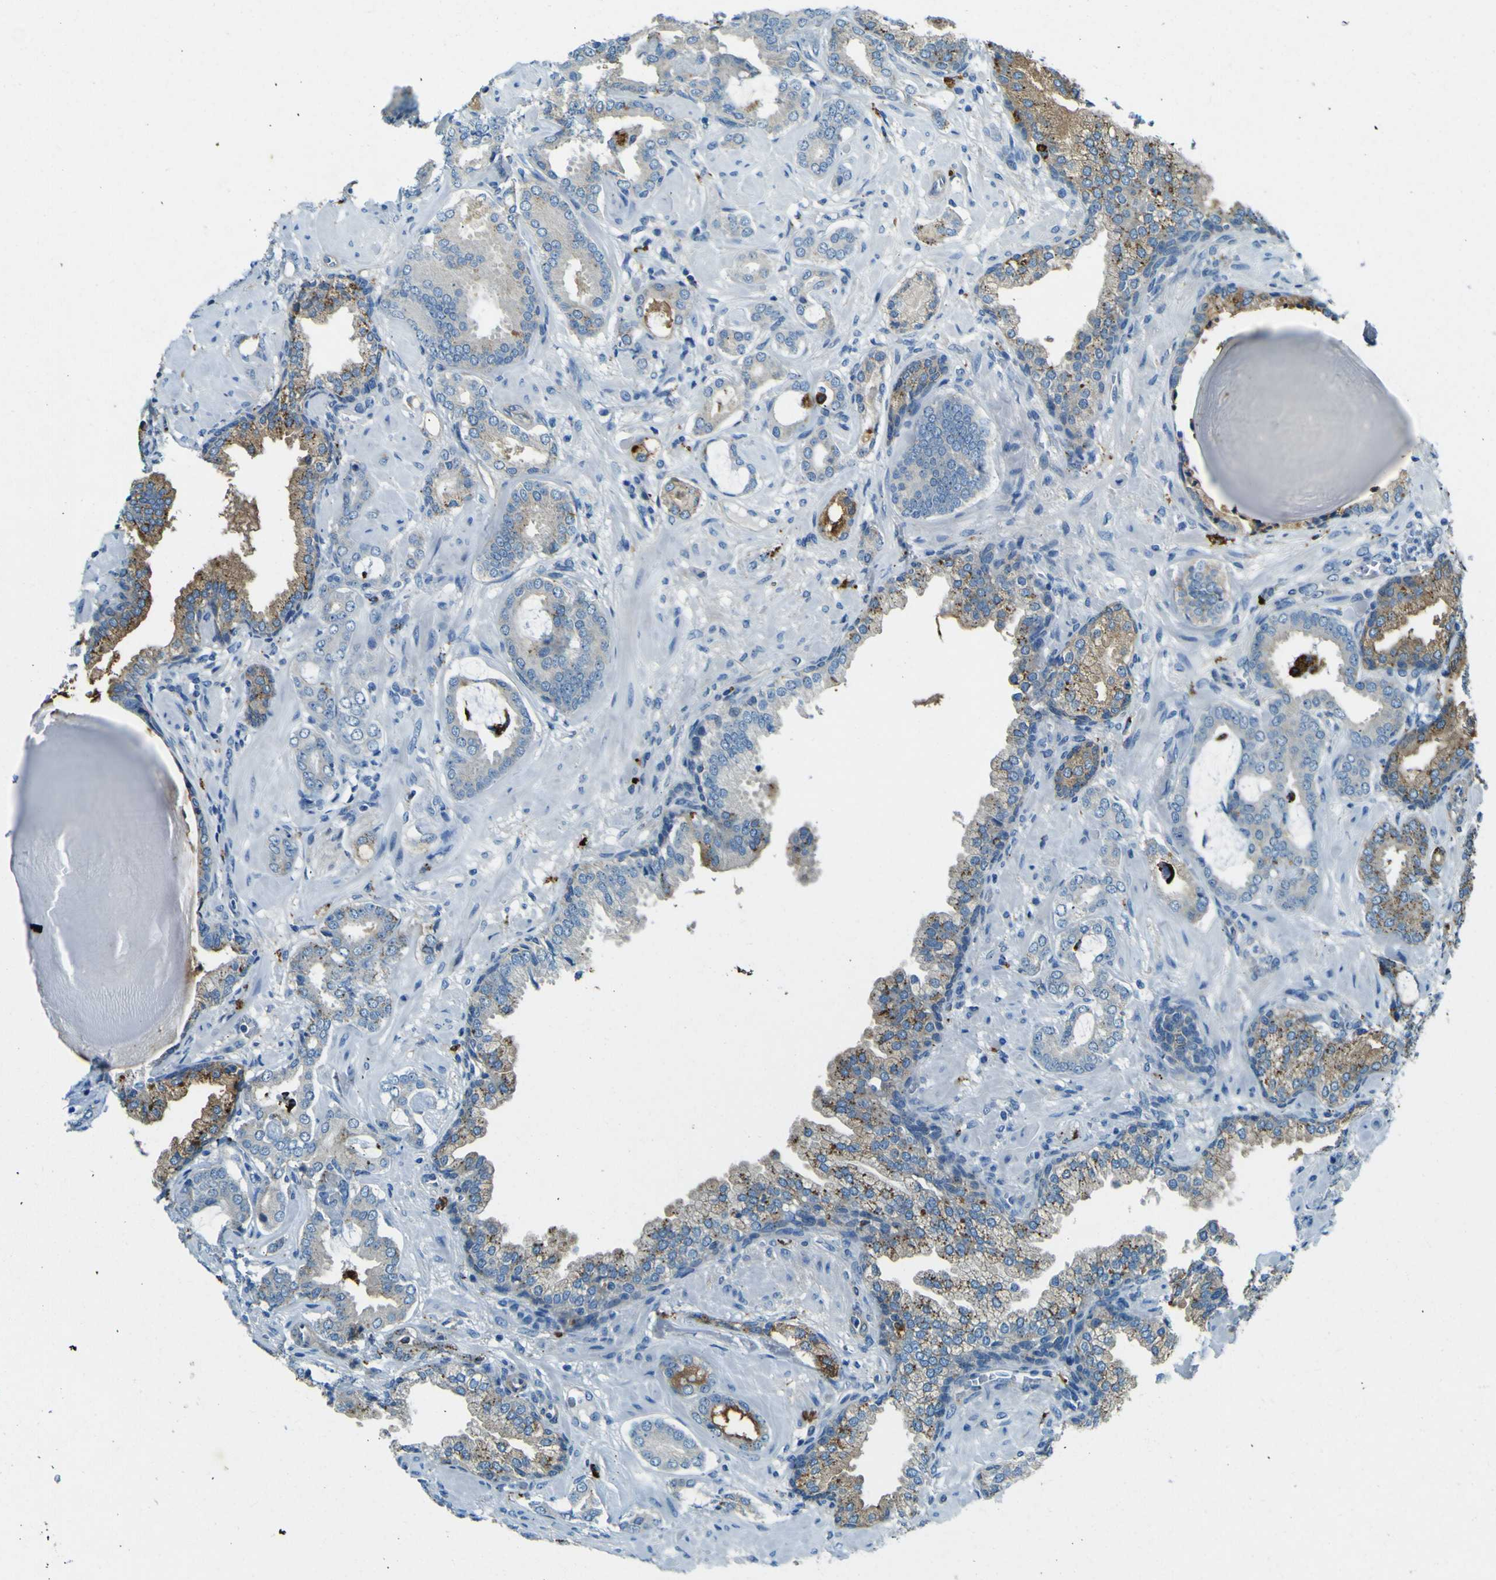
{"staining": {"intensity": "moderate", "quantity": "25%-75%", "location": "cytoplasmic/membranous"}, "tissue": "prostate cancer", "cell_type": "Tumor cells", "image_type": "cancer", "snomed": [{"axis": "morphology", "description": "Adenocarcinoma, Low grade"}, {"axis": "topography", "description": "Prostate"}], "caption": "Immunohistochemical staining of human prostate cancer exhibits medium levels of moderate cytoplasmic/membranous protein expression in approximately 25%-75% of tumor cells.", "gene": "PDE9A", "patient": {"sex": "male", "age": 53}}